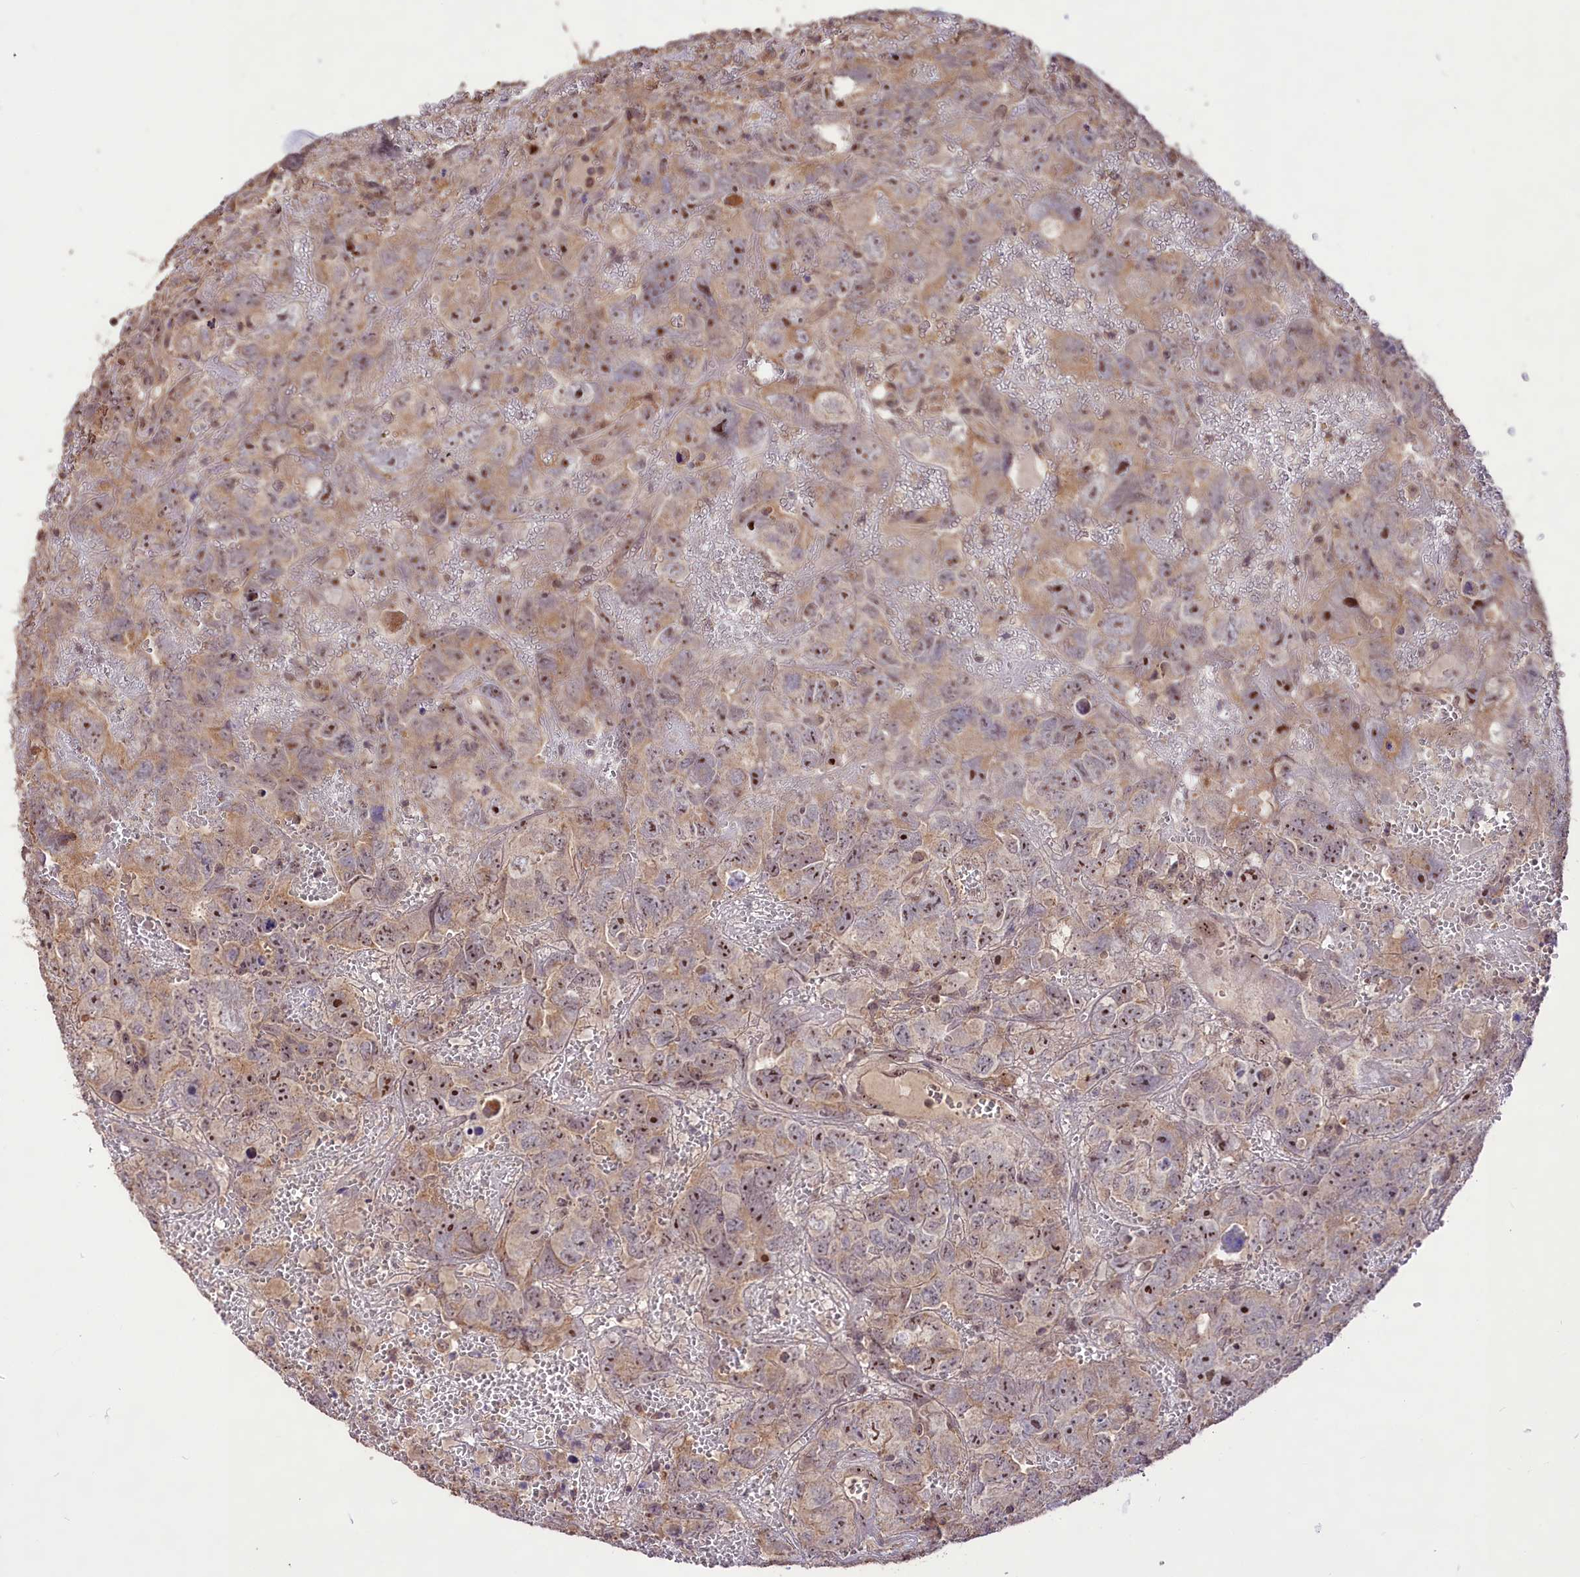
{"staining": {"intensity": "moderate", "quantity": ">75%", "location": "nuclear"}, "tissue": "testis cancer", "cell_type": "Tumor cells", "image_type": "cancer", "snomed": [{"axis": "morphology", "description": "Carcinoma, Embryonal, NOS"}, {"axis": "topography", "description": "Testis"}], "caption": "Protein staining of testis embryonal carcinoma tissue shows moderate nuclear staining in about >75% of tumor cells. The staining is performed using DAB brown chromogen to label protein expression. The nuclei are counter-stained blue using hematoxylin.", "gene": "RRP8", "patient": {"sex": "male", "age": 45}}